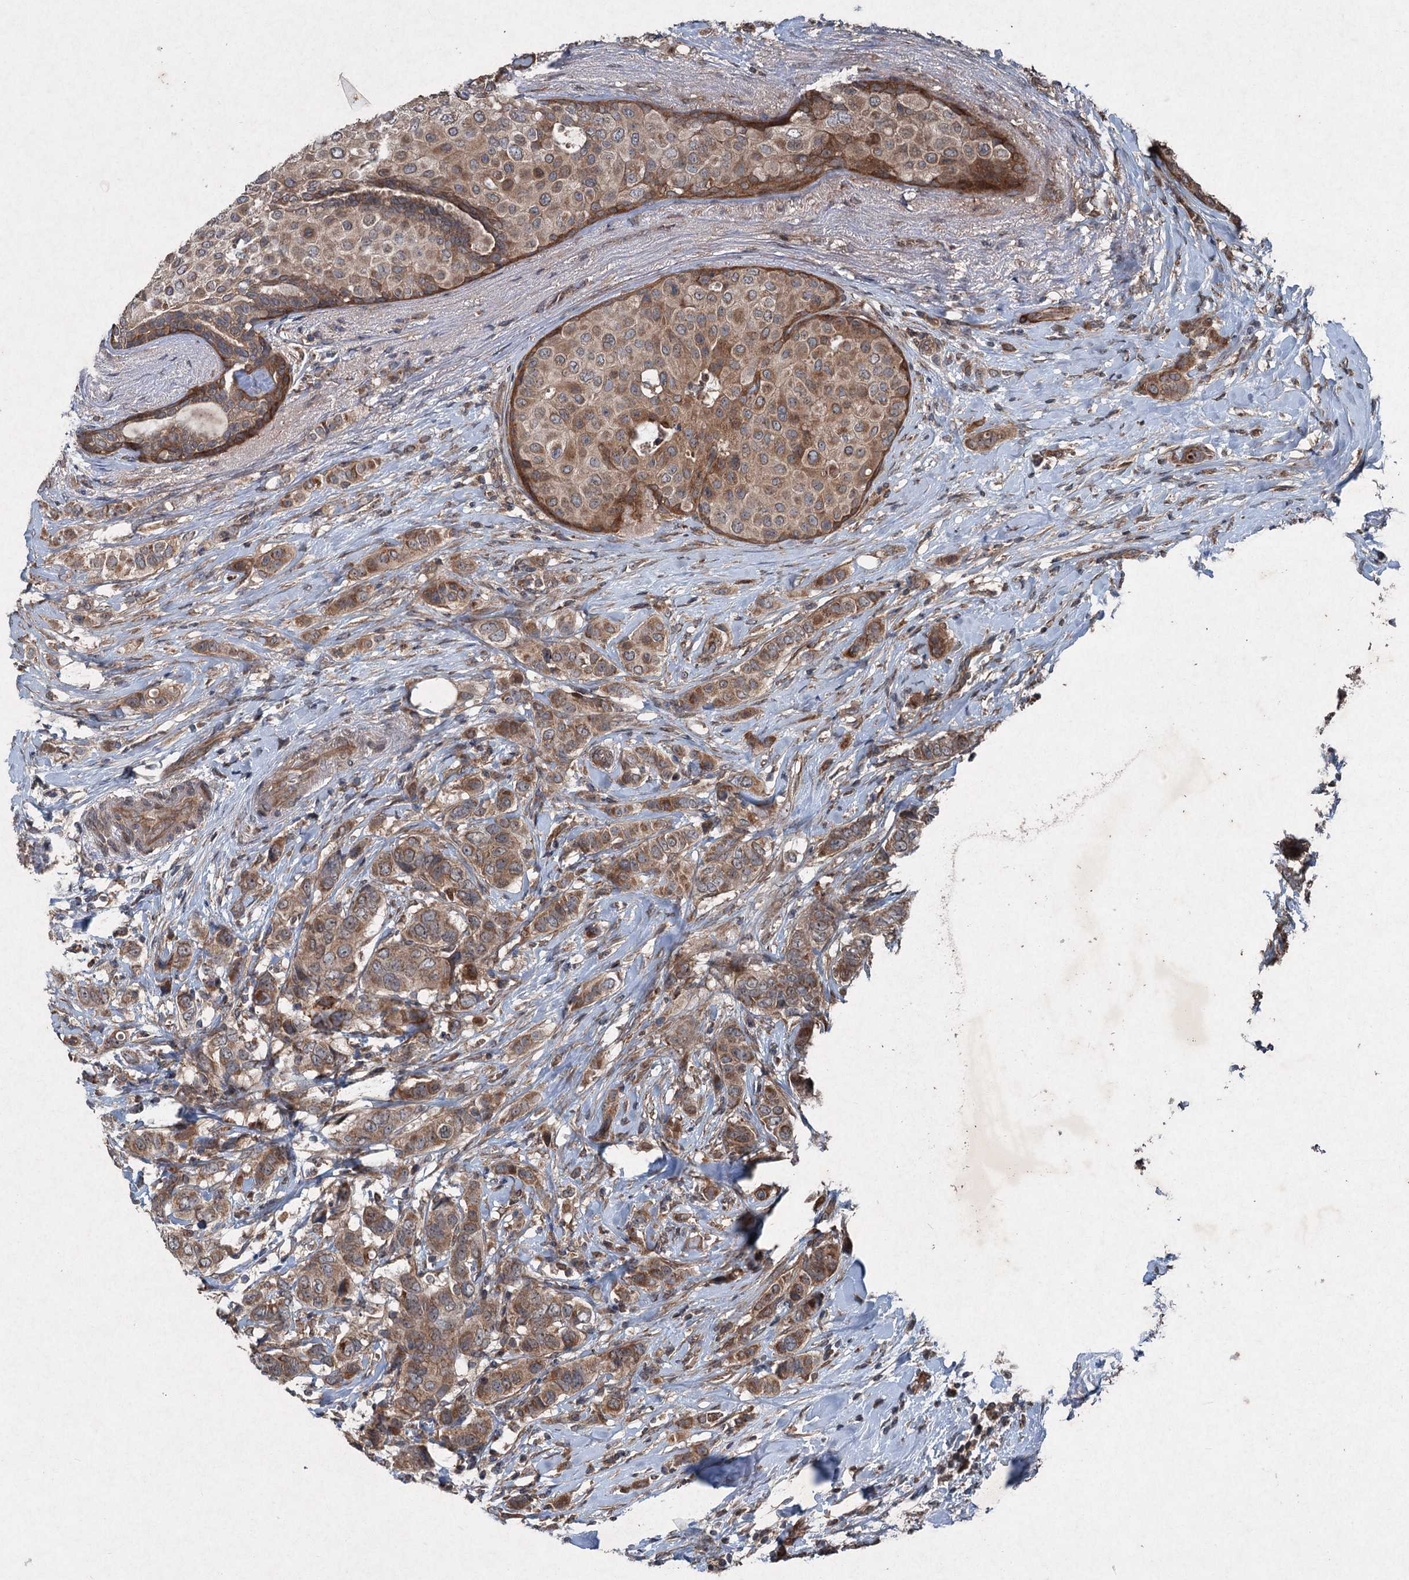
{"staining": {"intensity": "moderate", "quantity": ">75%", "location": "cytoplasmic/membranous"}, "tissue": "breast cancer", "cell_type": "Tumor cells", "image_type": "cancer", "snomed": [{"axis": "morphology", "description": "Lobular carcinoma"}, {"axis": "topography", "description": "Breast"}], "caption": "Protein staining of breast cancer tissue exhibits moderate cytoplasmic/membranous staining in approximately >75% of tumor cells.", "gene": "ALAS1", "patient": {"sex": "female", "age": 51}}